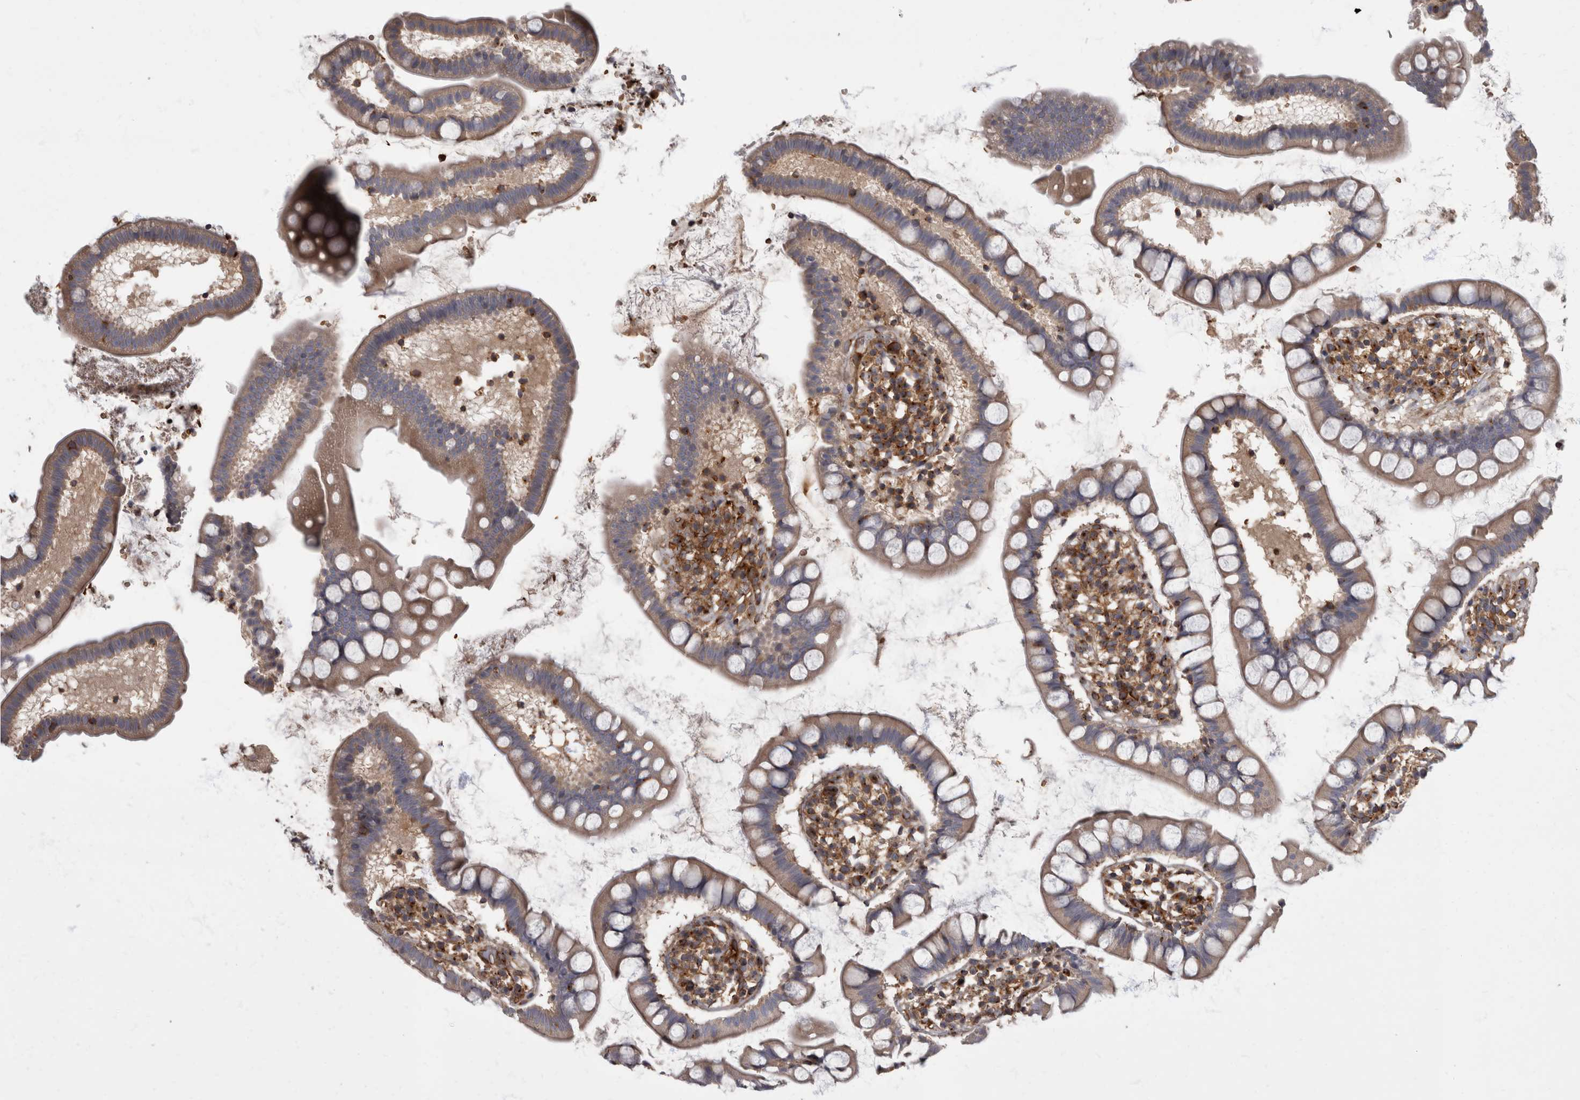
{"staining": {"intensity": "weak", "quantity": ">75%", "location": "cytoplasmic/membranous"}, "tissue": "small intestine", "cell_type": "Glandular cells", "image_type": "normal", "snomed": [{"axis": "morphology", "description": "Normal tissue, NOS"}, {"axis": "topography", "description": "Small intestine"}], "caption": "Protein staining displays weak cytoplasmic/membranous expression in about >75% of glandular cells in unremarkable small intestine. The staining was performed using DAB (3,3'-diaminobenzidine) to visualize the protein expression in brown, while the nuclei were stained in blue with hematoxylin (Magnification: 20x).", "gene": "HOOK3", "patient": {"sex": "female", "age": 84}}